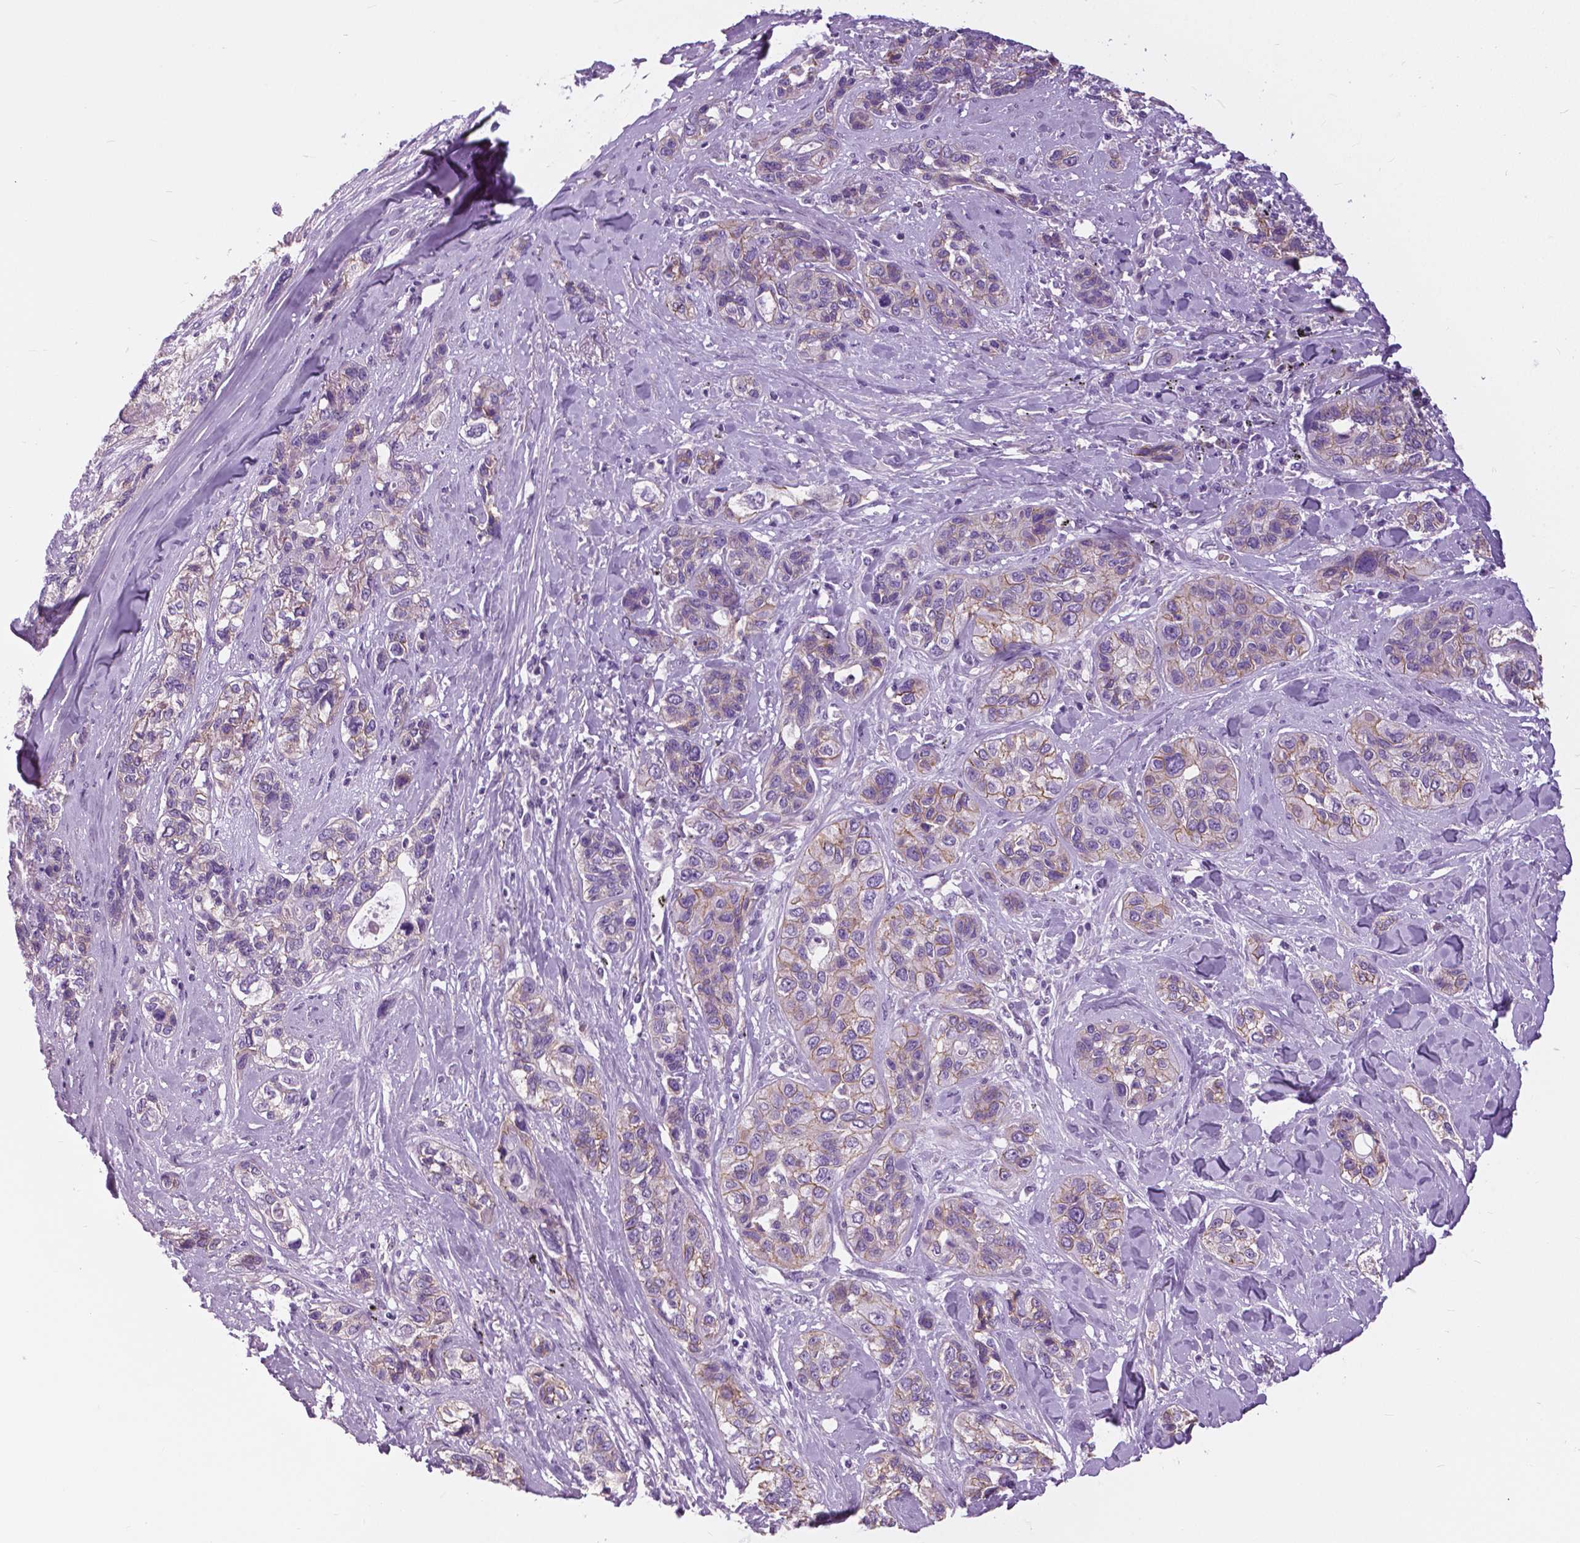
{"staining": {"intensity": "weak", "quantity": "<25%", "location": "cytoplasmic/membranous"}, "tissue": "lung cancer", "cell_type": "Tumor cells", "image_type": "cancer", "snomed": [{"axis": "morphology", "description": "Squamous cell carcinoma, NOS"}, {"axis": "topography", "description": "Lung"}], "caption": "High power microscopy photomicrograph of an IHC image of lung cancer, revealing no significant positivity in tumor cells. Nuclei are stained in blue.", "gene": "SERPINI1", "patient": {"sex": "female", "age": 70}}